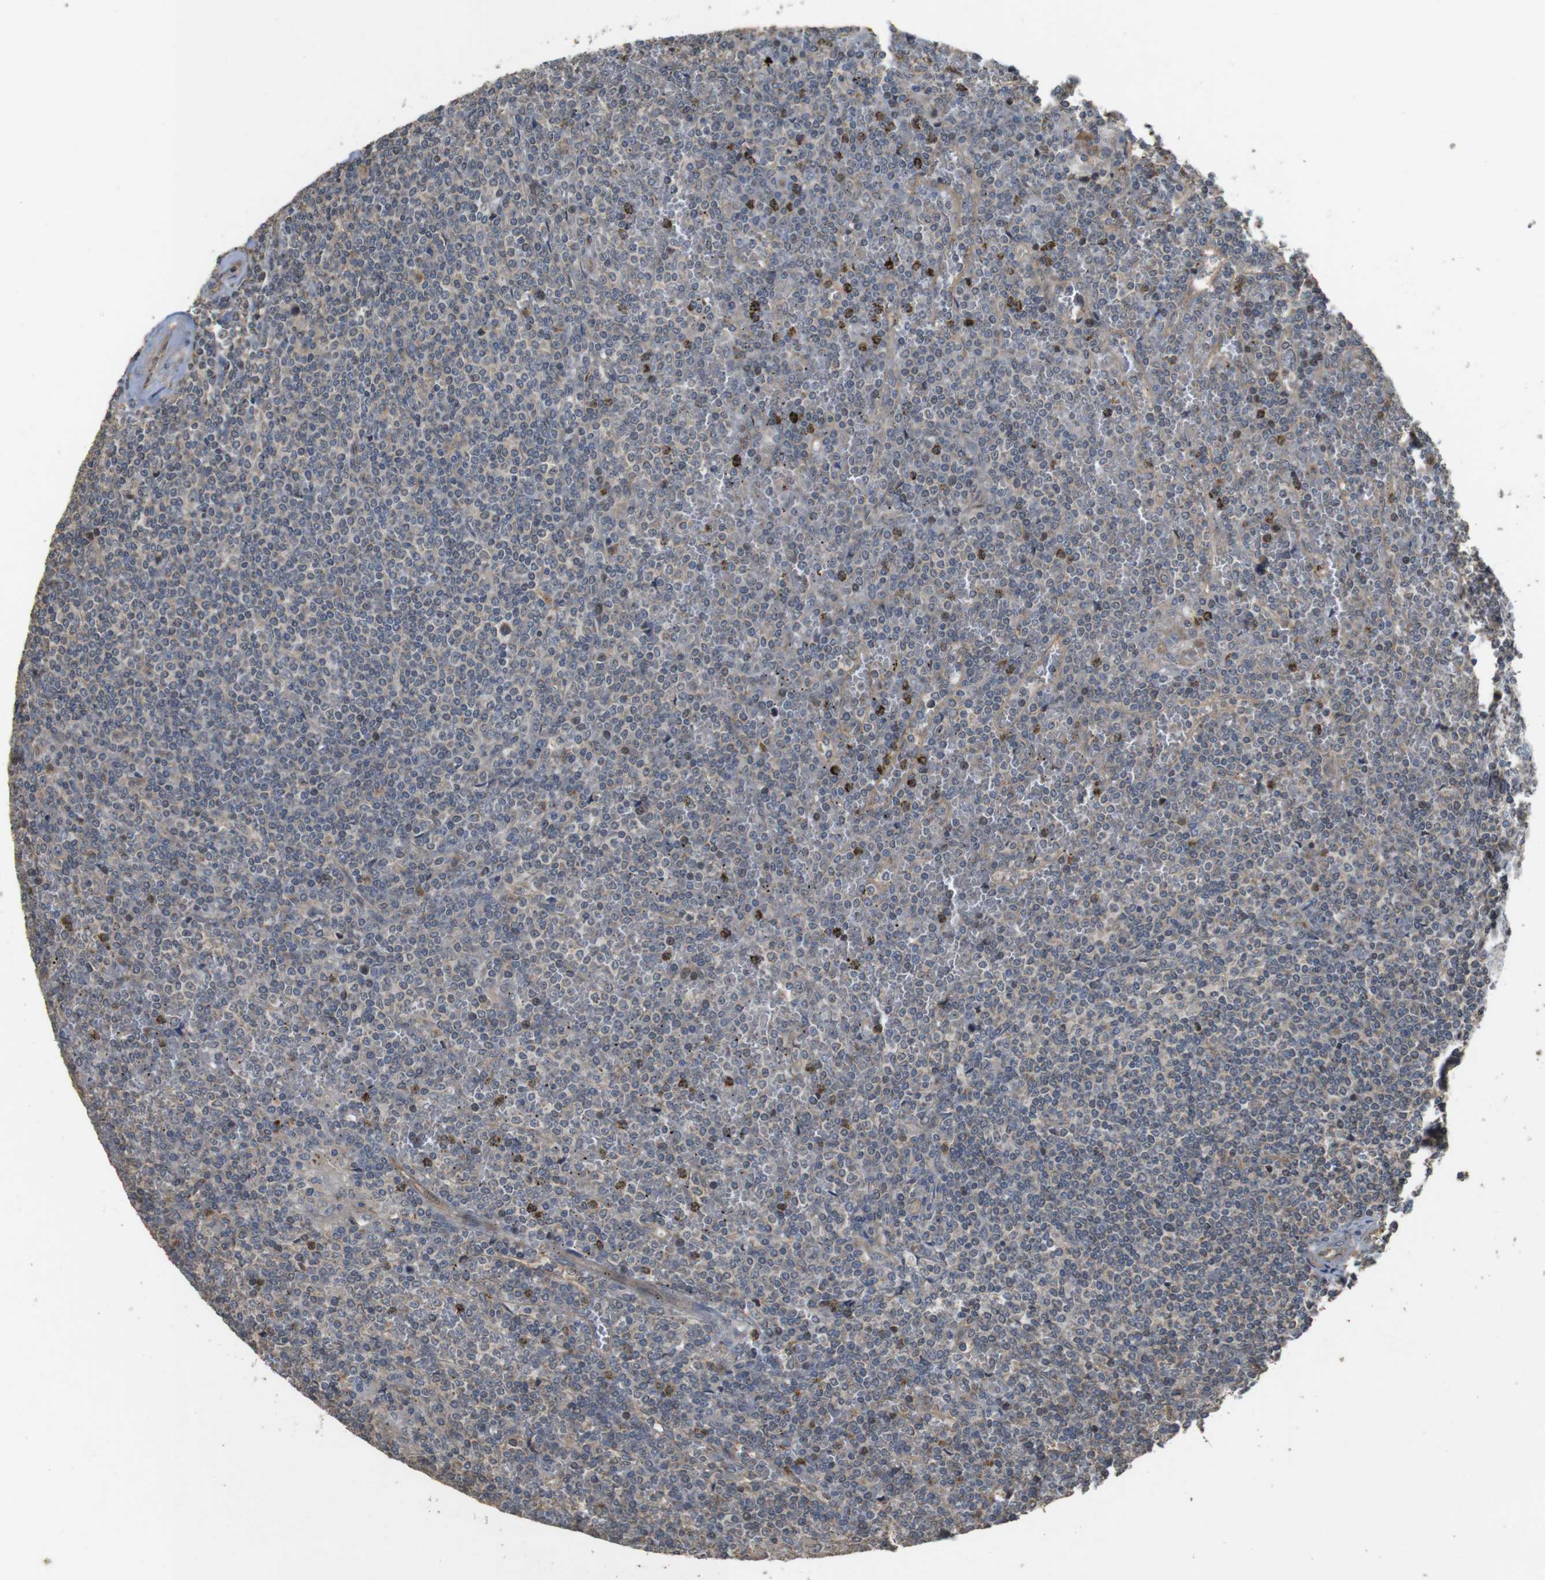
{"staining": {"intensity": "moderate", "quantity": "<25%", "location": "nuclear"}, "tissue": "lymphoma", "cell_type": "Tumor cells", "image_type": "cancer", "snomed": [{"axis": "morphology", "description": "Malignant lymphoma, non-Hodgkin's type, Low grade"}, {"axis": "topography", "description": "Spleen"}], "caption": "Immunohistochemical staining of lymphoma displays moderate nuclear protein positivity in approximately <25% of tumor cells.", "gene": "PCDHB10", "patient": {"sex": "female", "age": 19}}